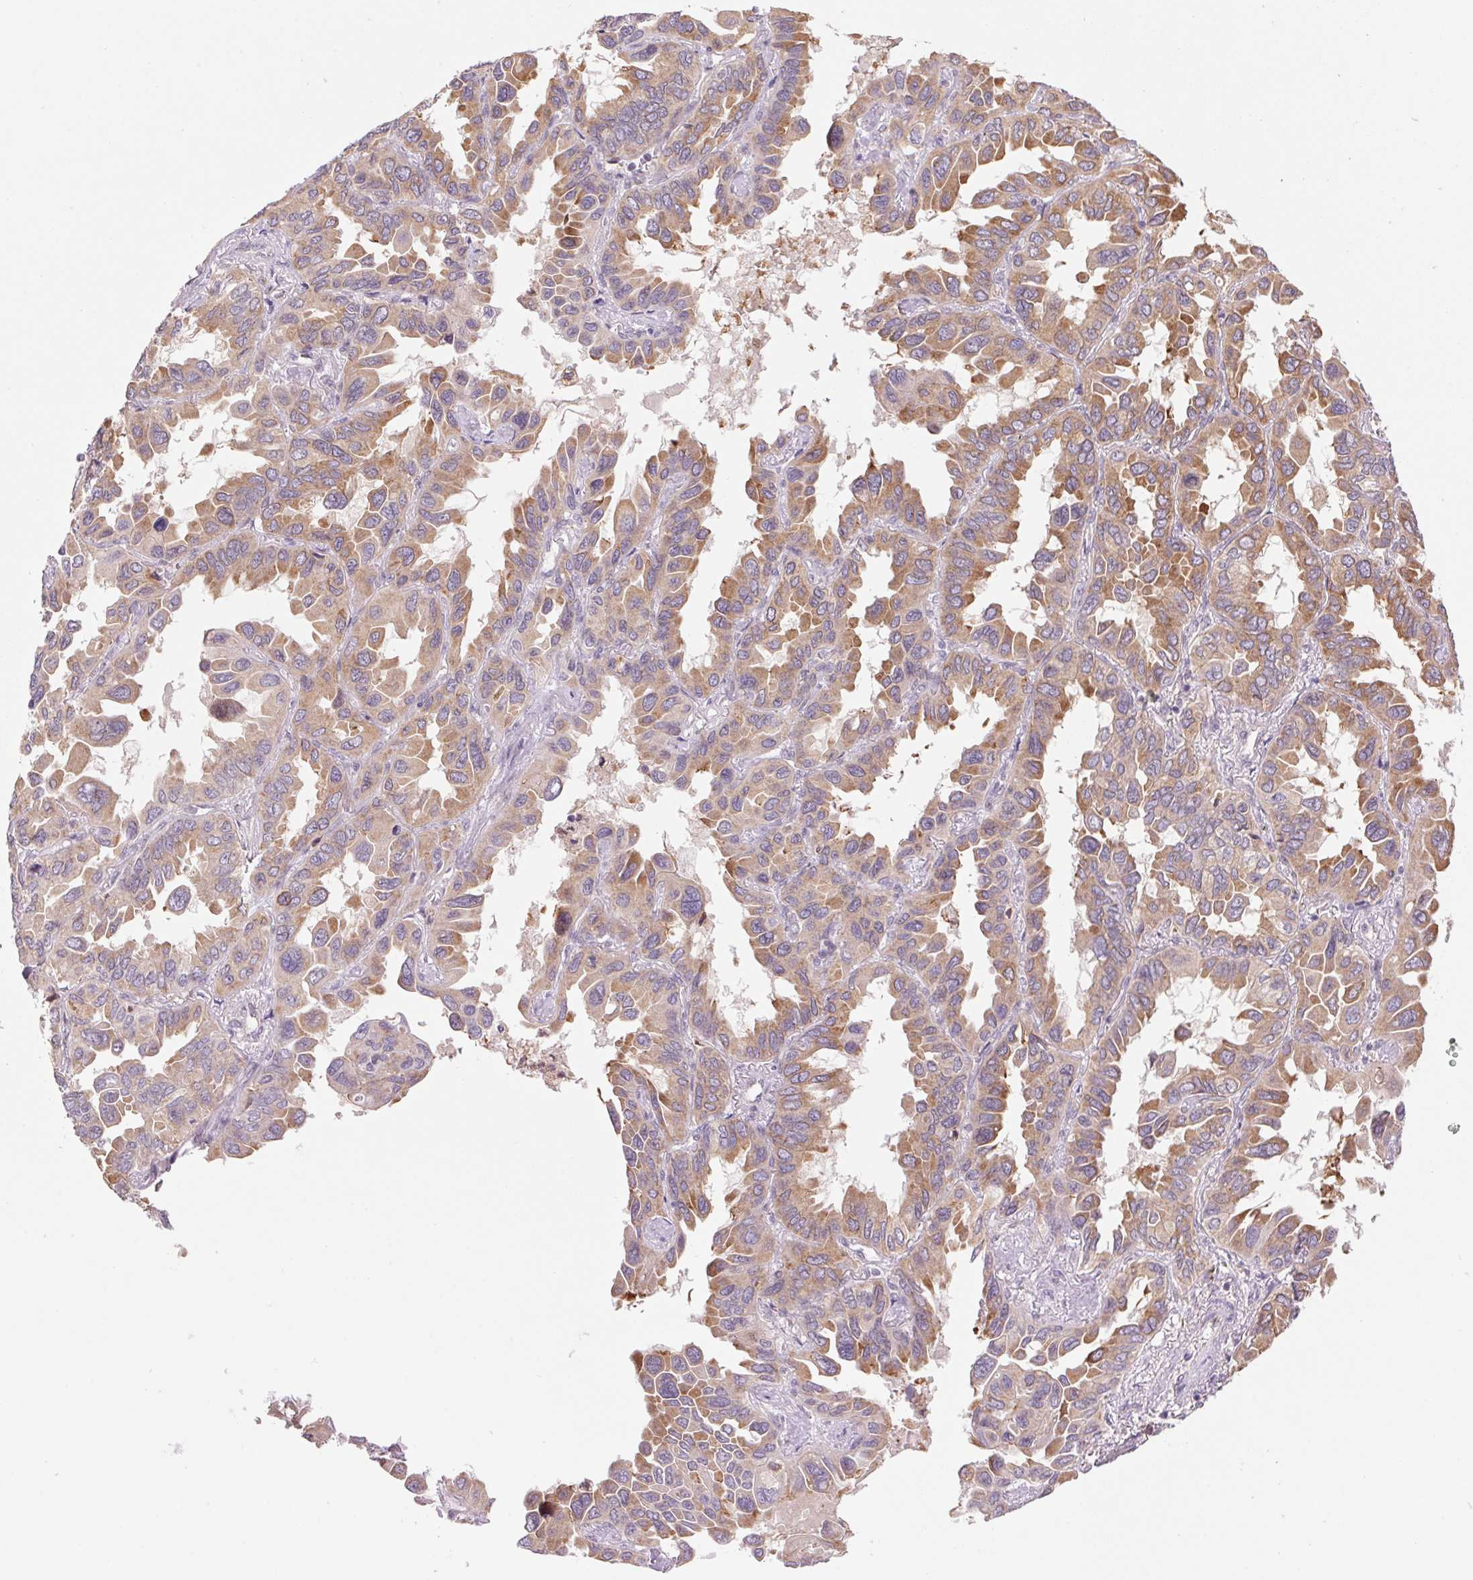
{"staining": {"intensity": "moderate", "quantity": ">75%", "location": "cytoplasmic/membranous"}, "tissue": "lung cancer", "cell_type": "Tumor cells", "image_type": "cancer", "snomed": [{"axis": "morphology", "description": "Adenocarcinoma, NOS"}, {"axis": "topography", "description": "Lung"}], "caption": "Human lung cancer stained with a brown dye demonstrates moderate cytoplasmic/membranous positive staining in approximately >75% of tumor cells.", "gene": "KLHL20", "patient": {"sex": "male", "age": 64}}